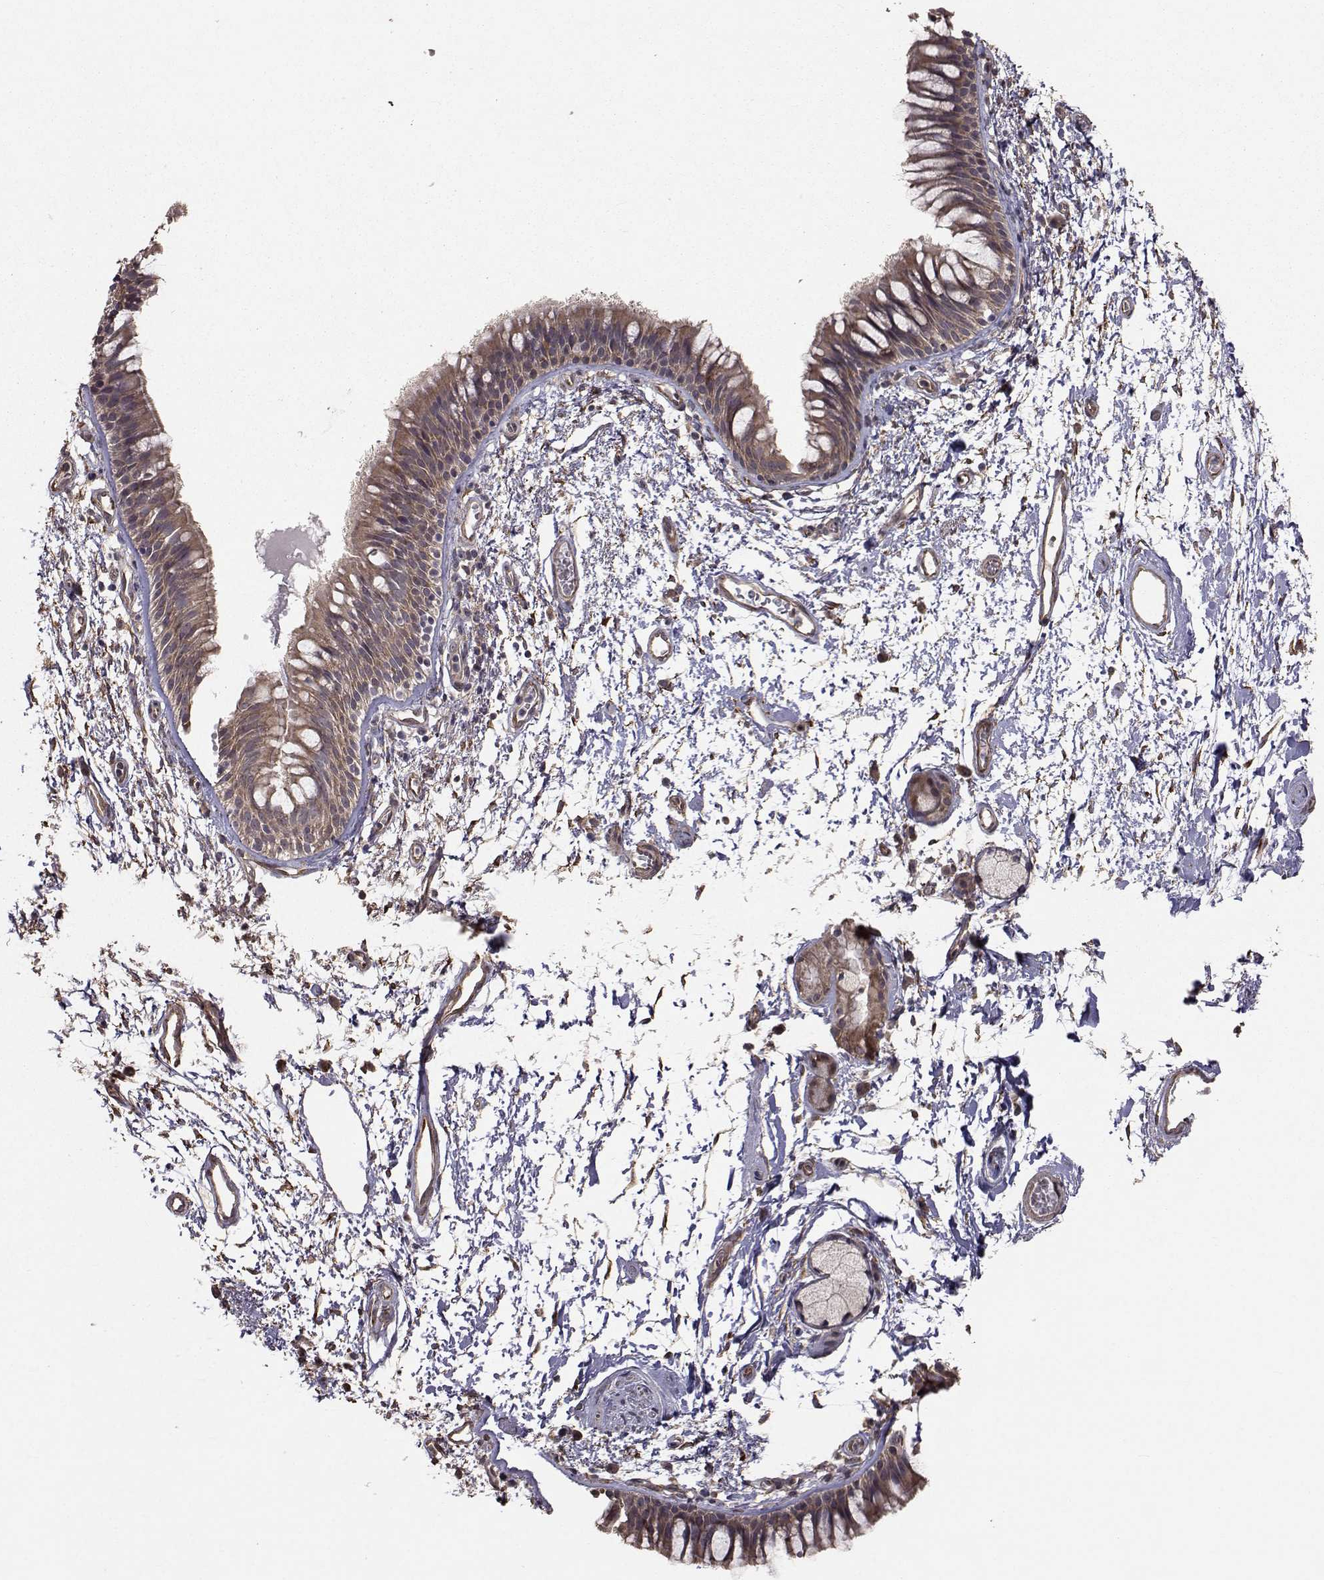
{"staining": {"intensity": "moderate", "quantity": ">75%", "location": "cytoplasmic/membranous"}, "tissue": "bronchus", "cell_type": "Respiratory epithelial cells", "image_type": "normal", "snomed": [{"axis": "morphology", "description": "Normal tissue, NOS"}, {"axis": "topography", "description": "Cartilage tissue"}, {"axis": "topography", "description": "Bronchus"}], "caption": "Immunohistochemistry of benign human bronchus displays medium levels of moderate cytoplasmic/membranous staining in about >75% of respiratory epithelial cells. (Brightfield microscopy of DAB IHC at high magnification).", "gene": "TRIP10", "patient": {"sex": "male", "age": 66}}